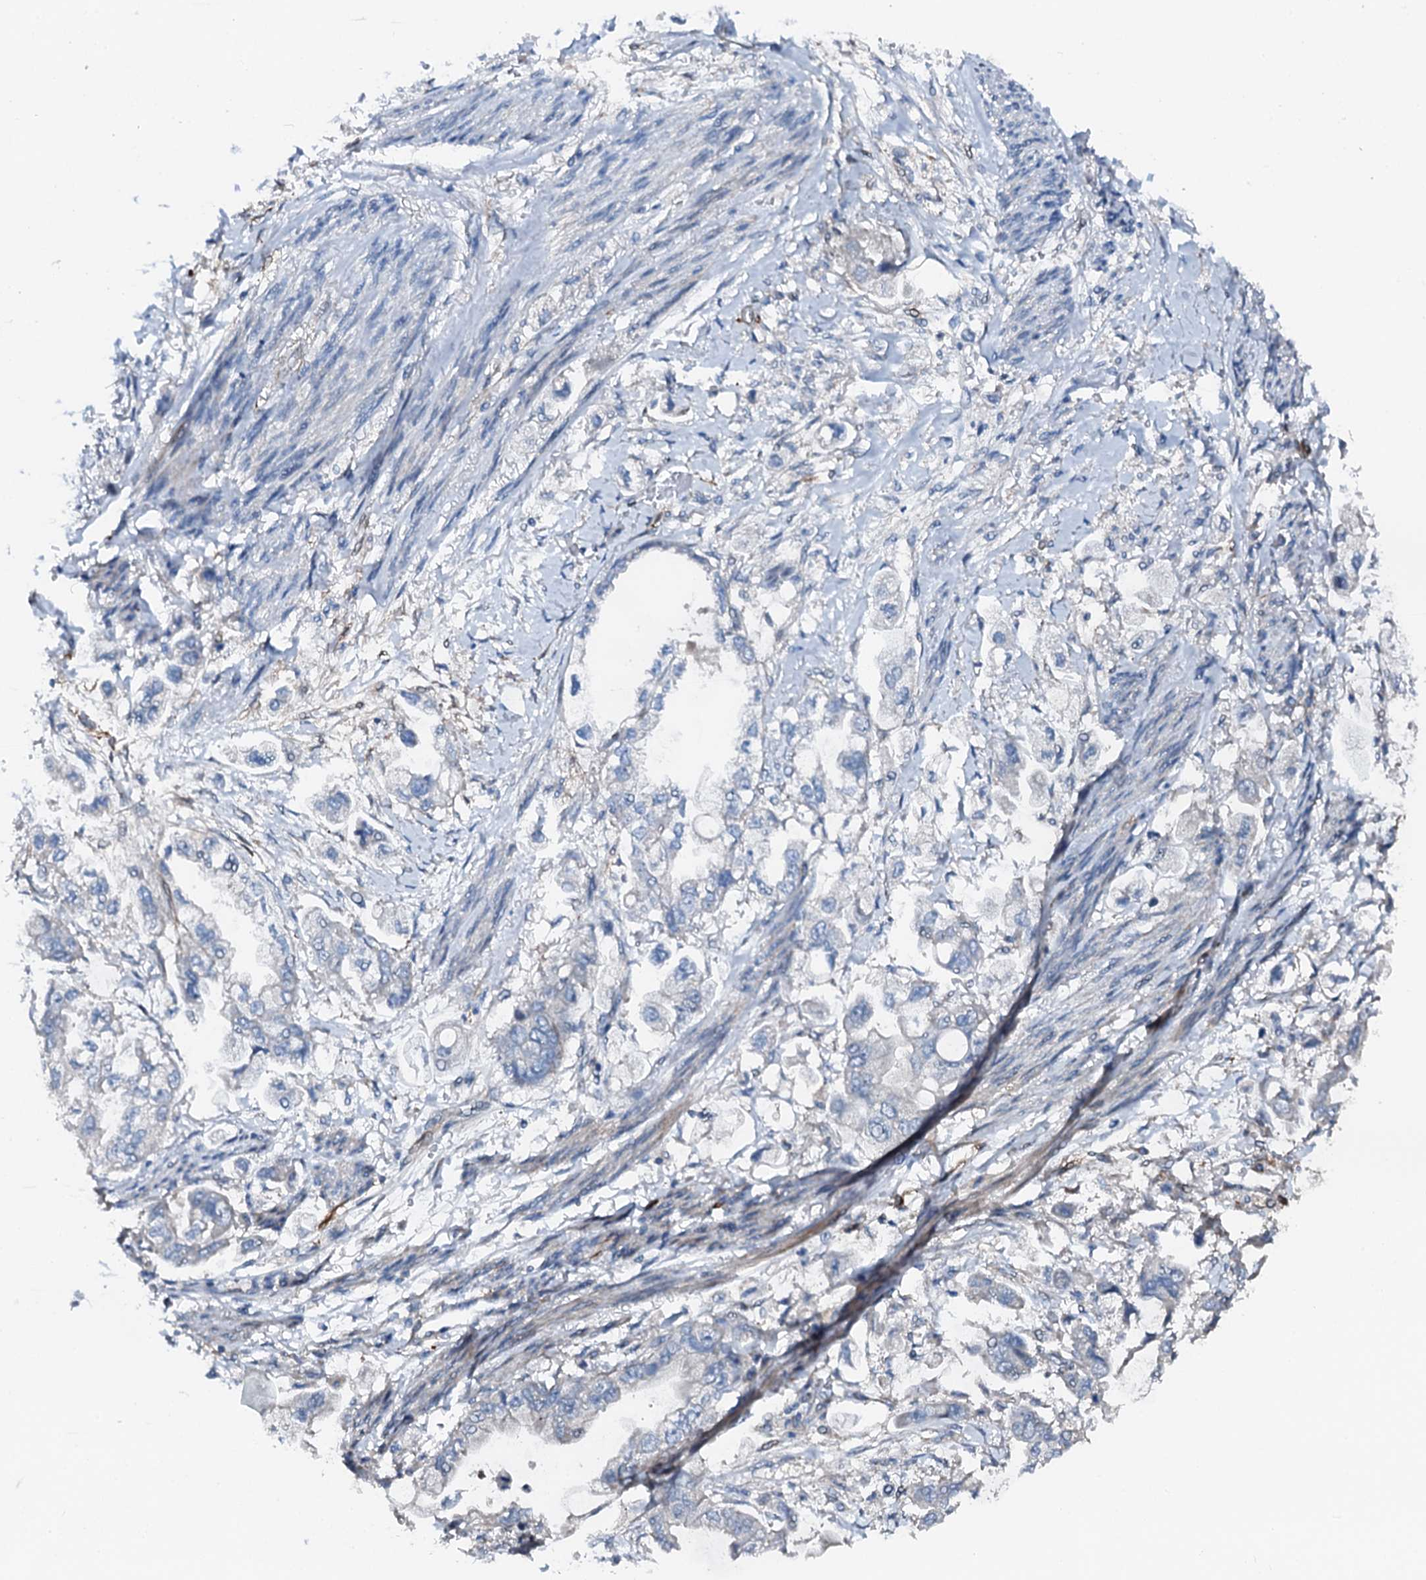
{"staining": {"intensity": "negative", "quantity": "none", "location": "none"}, "tissue": "stomach cancer", "cell_type": "Tumor cells", "image_type": "cancer", "snomed": [{"axis": "morphology", "description": "Adenocarcinoma, NOS"}, {"axis": "topography", "description": "Stomach"}], "caption": "Histopathology image shows no protein staining in tumor cells of stomach cancer (adenocarcinoma) tissue.", "gene": "GFOD2", "patient": {"sex": "male", "age": 62}}